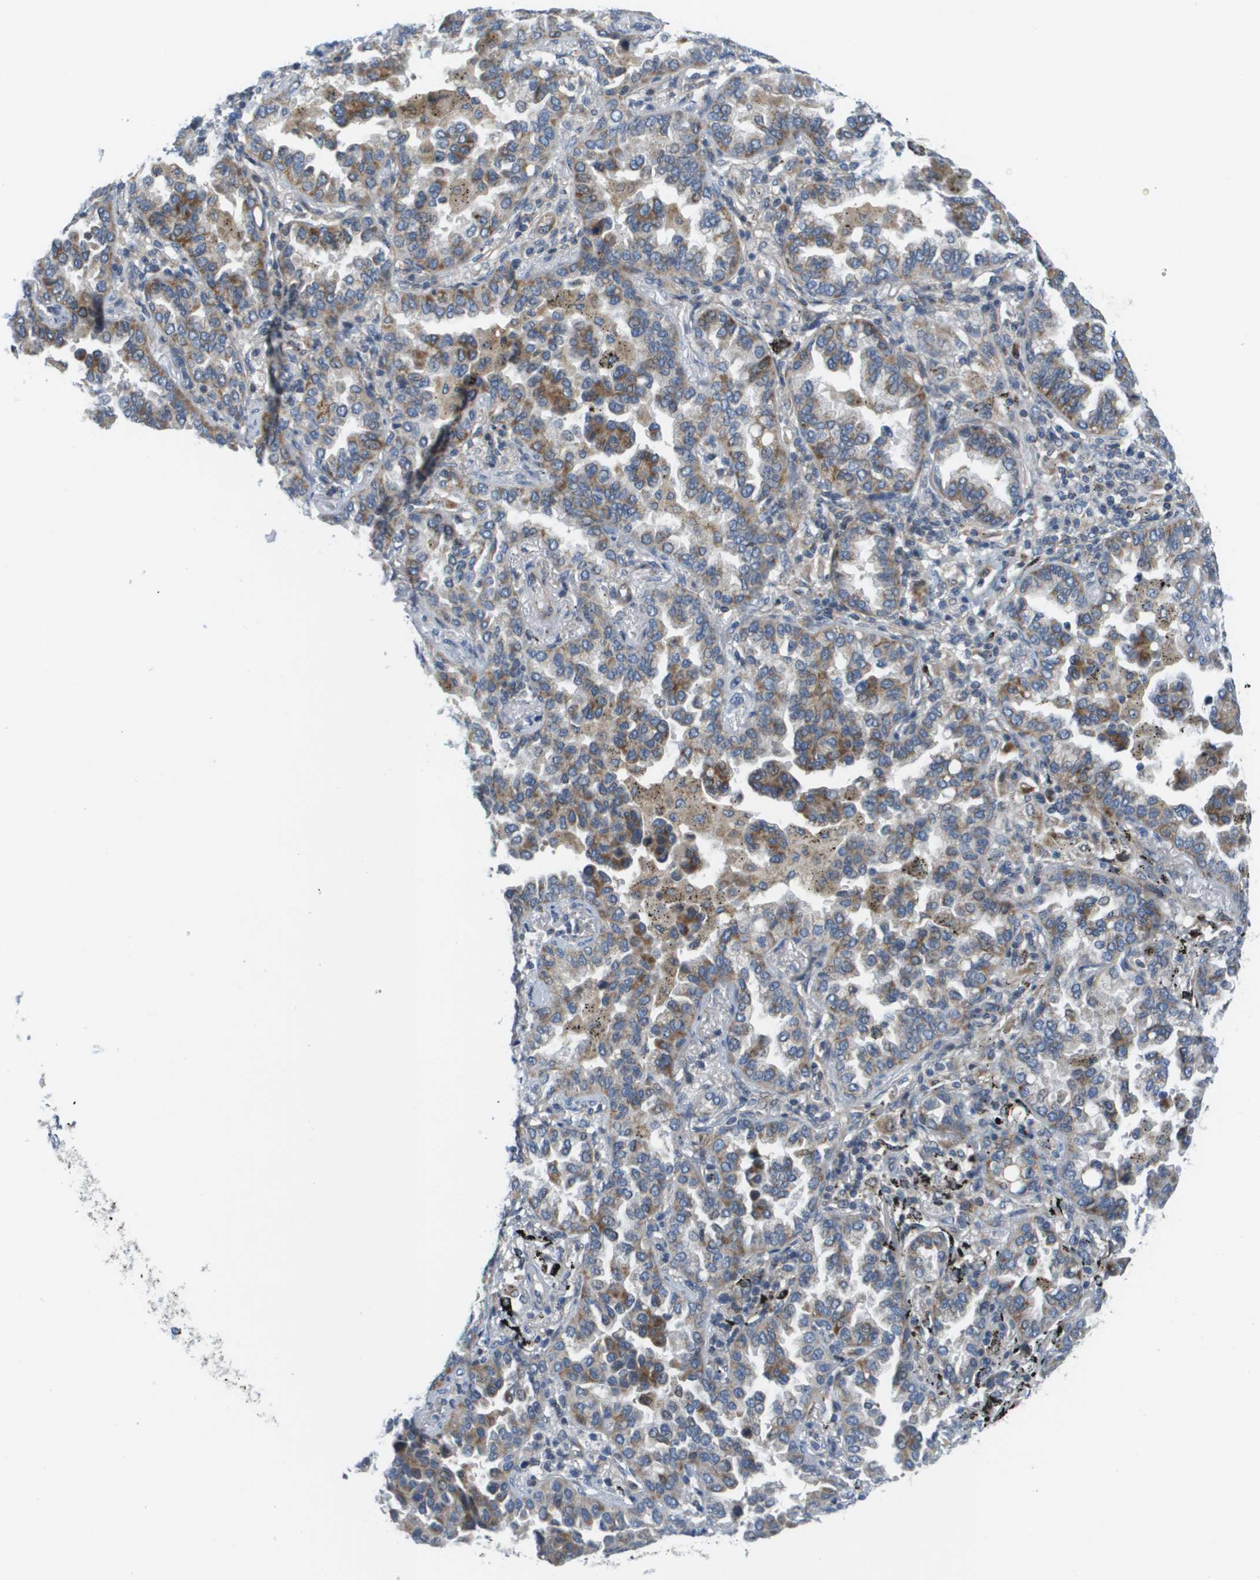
{"staining": {"intensity": "moderate", "quantity": "<25%", "location": "cytoplasmic/membranous"}, "tissue": "lung cancer", "cell_type": "Tumor cells", "image_type": "cancer", "snomed": [{"axis": "morphology", "description": "Normal tissue, NOS"}, {"axis": "morphology", "description": "Adenocarcinoma, NOS"}, {"axis": "topography", "description": "Lung"}], "caption": "Protein expression by immunohistochemistry (IHC) demonstrates moderate cytoplasmic/membranous staining in about <25% of tumor cells in adenocarcinoma (lung). The protein is stained brown, and the nuclei are stained in blue (DAB IHC with brightfield microscopy, high magnification).", "gene": "KRT23", "patient": {"sex": "male", "age": 59}}